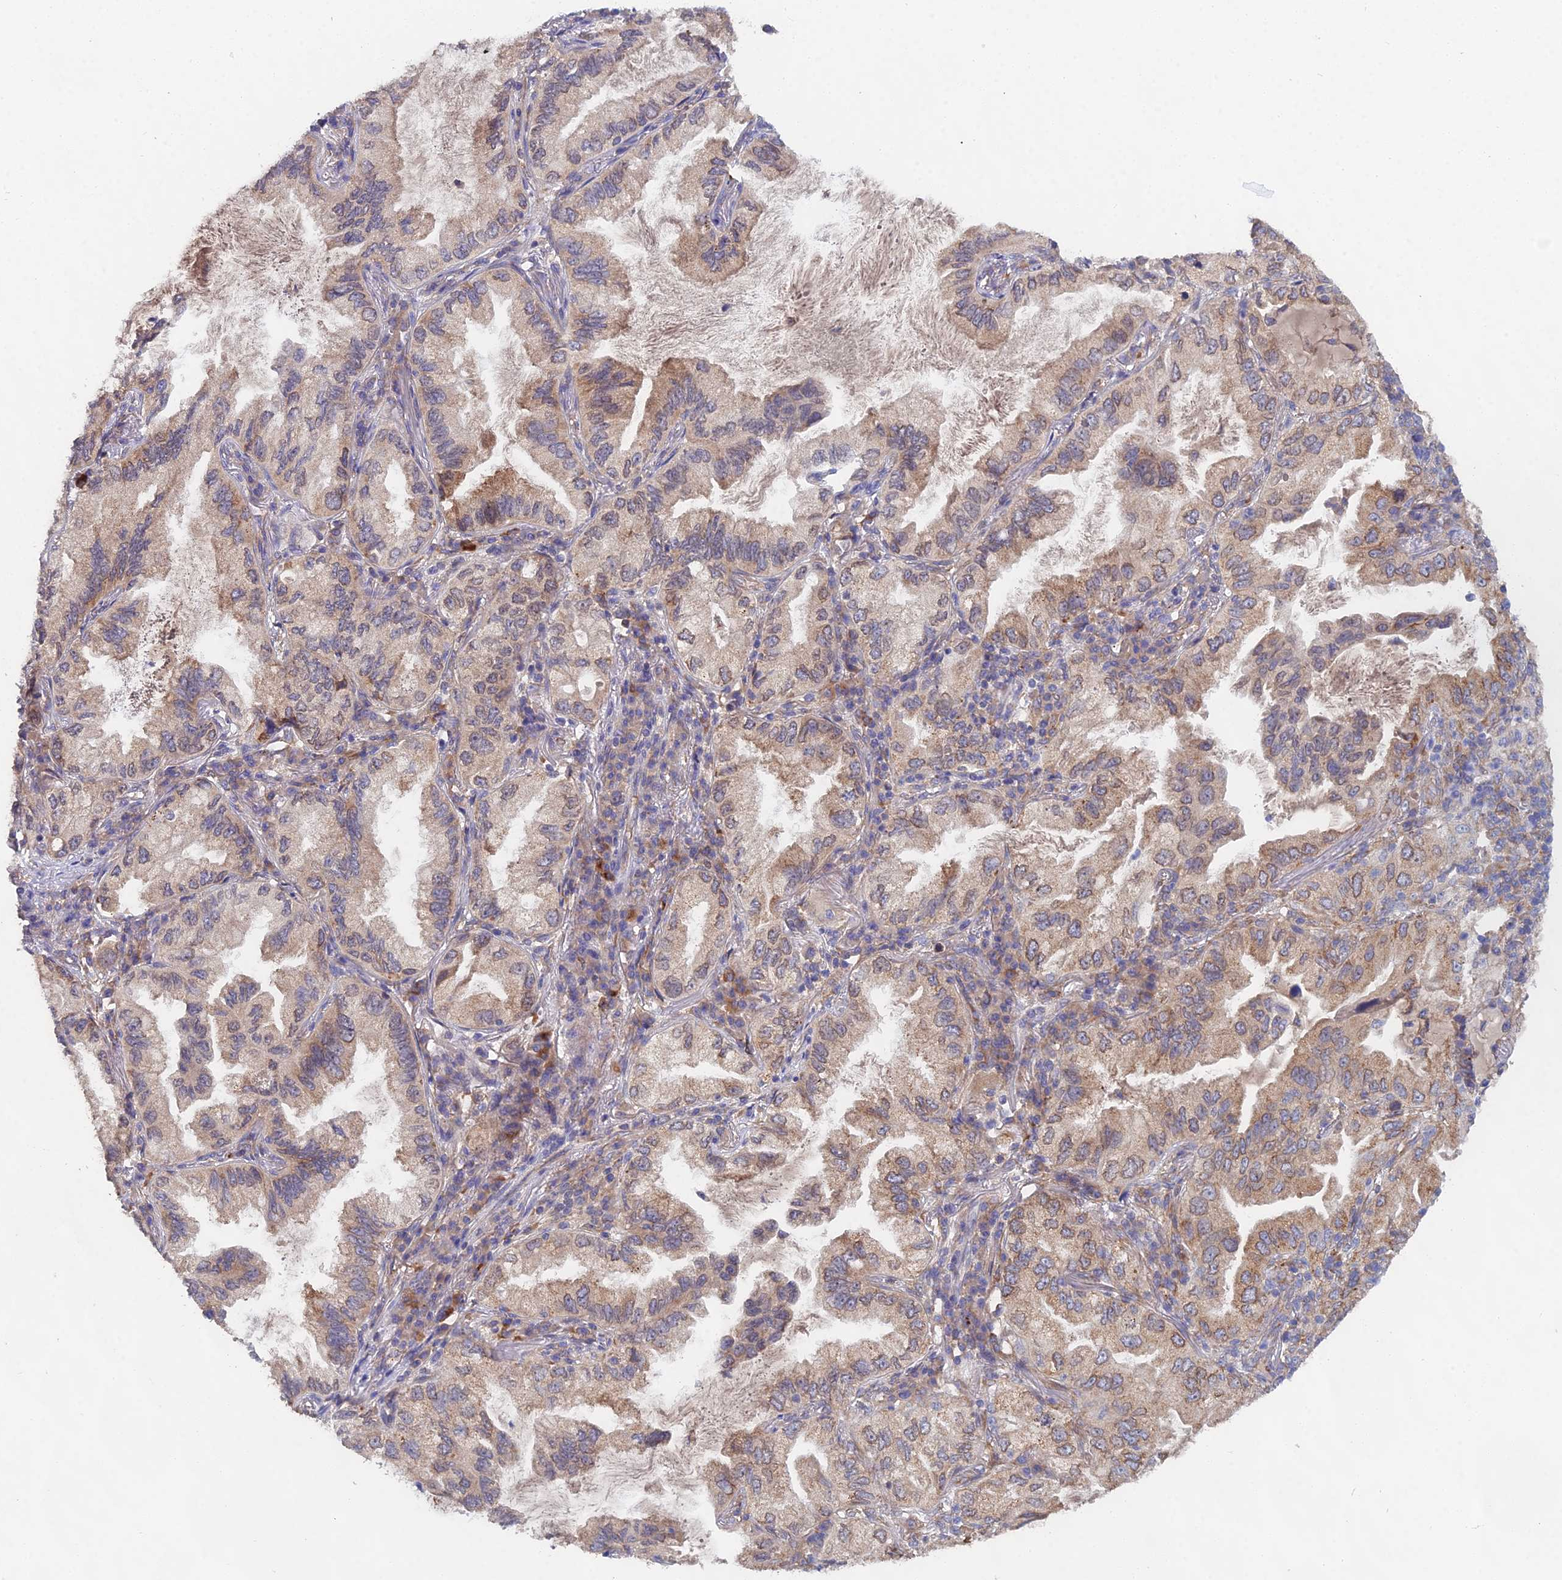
{"staining": {"intensity": "moderate", "quantity": "25%-75%", "location": "cytoplasmic/membranous"}, "tissue": "lung cancer", "cell_type": "Tumor cells", "image_type": "cancer", "snomed": [{"axis": "morphology", "description": "Adenocarcinoma, NOS"}, {"axis": "topography", "description": "Lung"}], "caption": "This histopathology image reveals IHC staining of human lung cancer (adenocarcinoma), with medium moderate cytoplasmic/membranous expression in approximately 25%-75% of tumor cells.", "gene": "ELOF1", "patient": {"sex": "female", "age": 69}}